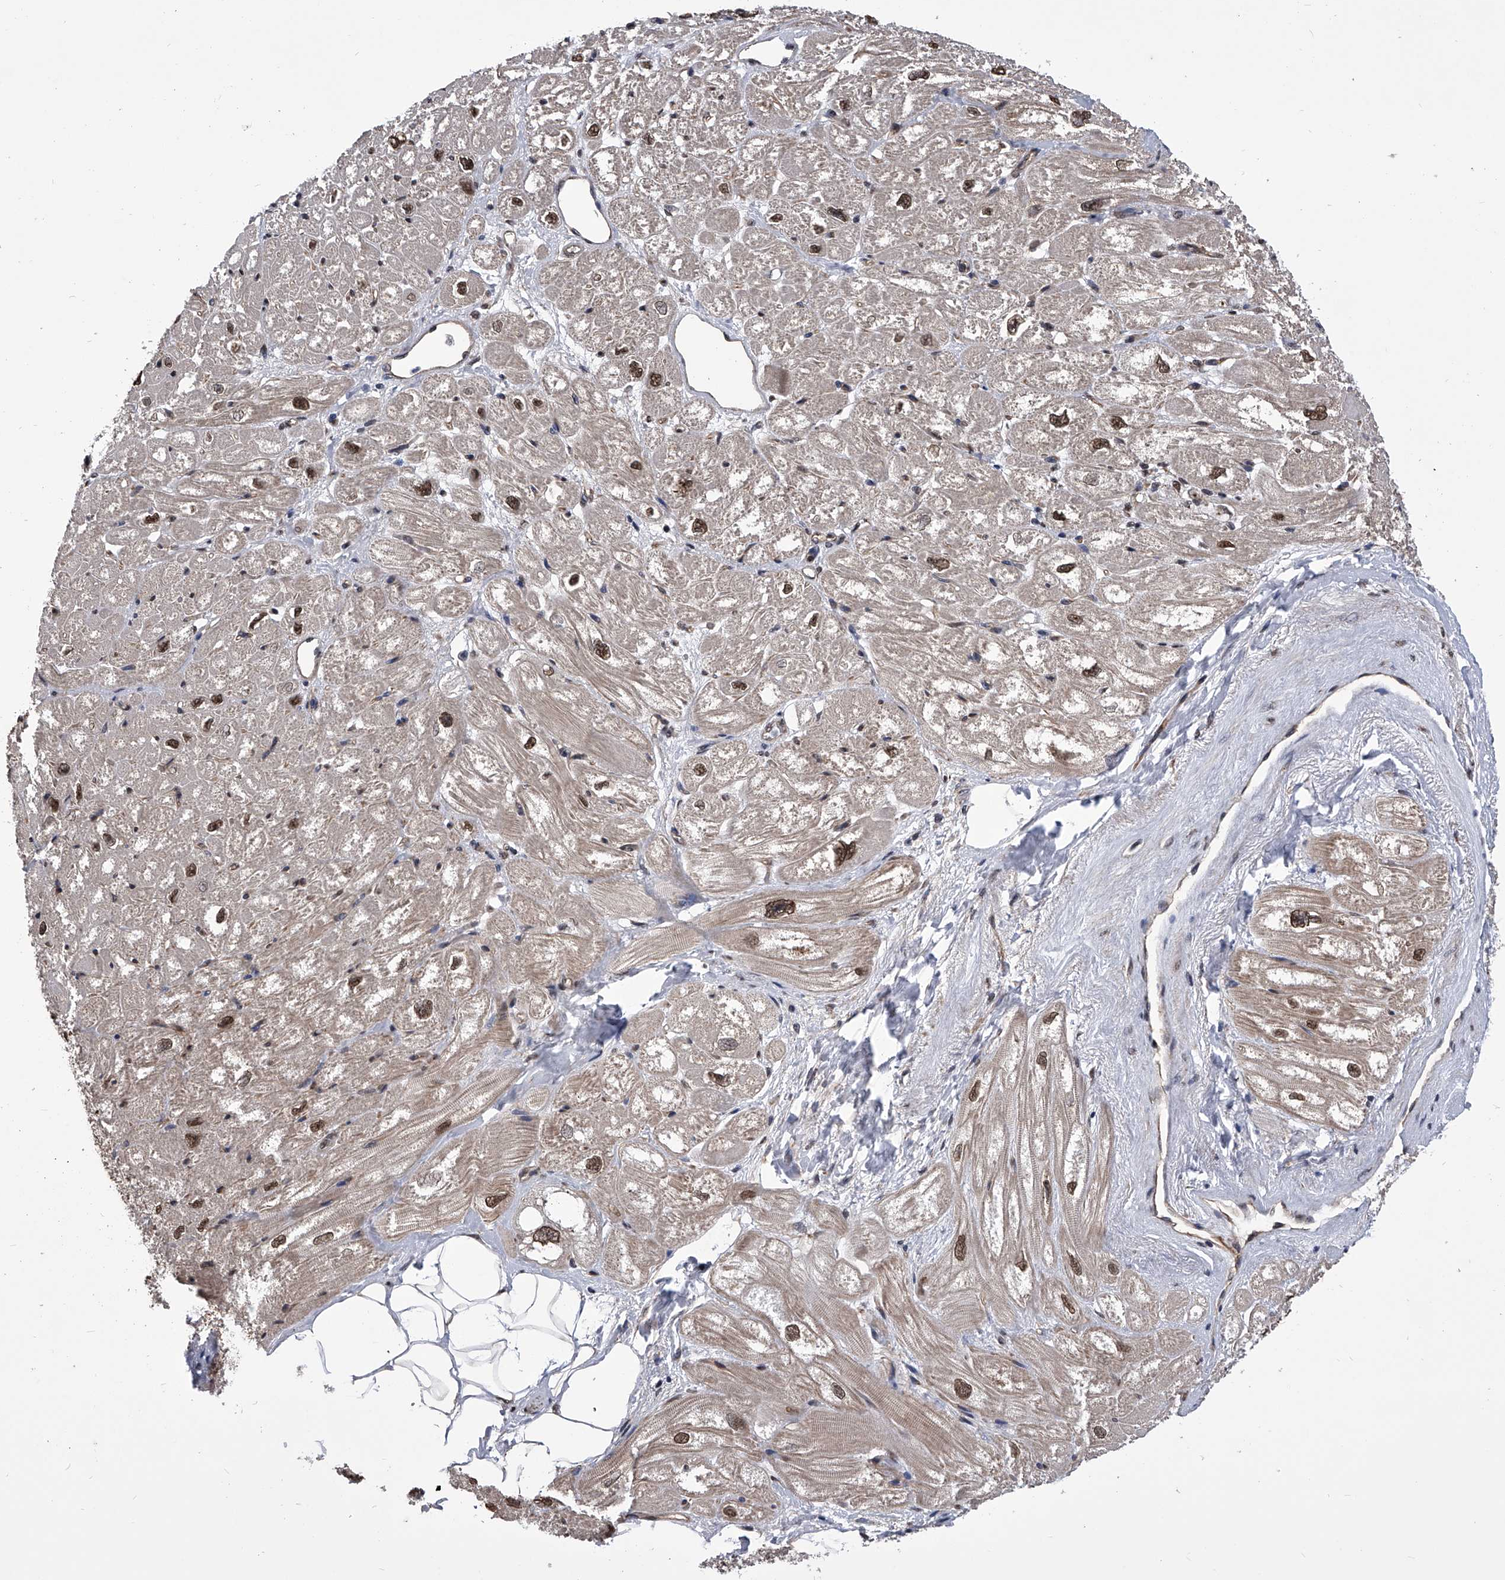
{"staining": {"intensity": "moderate", "quantity": "25%-75%", "location": "cytoplasmic/membranous,nuclear"}, "tissue": "heart muscle", "cell_type": "Cardiomyocytes", "image_type": "normal", "snomed": [{"axis": "morphology", "description": "Normal tissue, NOS"}, {"axis": "topography", "description": "Heart"}], "caption": "An image showing moderate cytoplasmic/membranous,nuclear staining in about 25%-75% of cardiomyocytes in benign heart muscle, as visualized by brown immunohistochemical staining.", "gene": "ZNF76", "patient": {"sex": "male", "age": 50}}